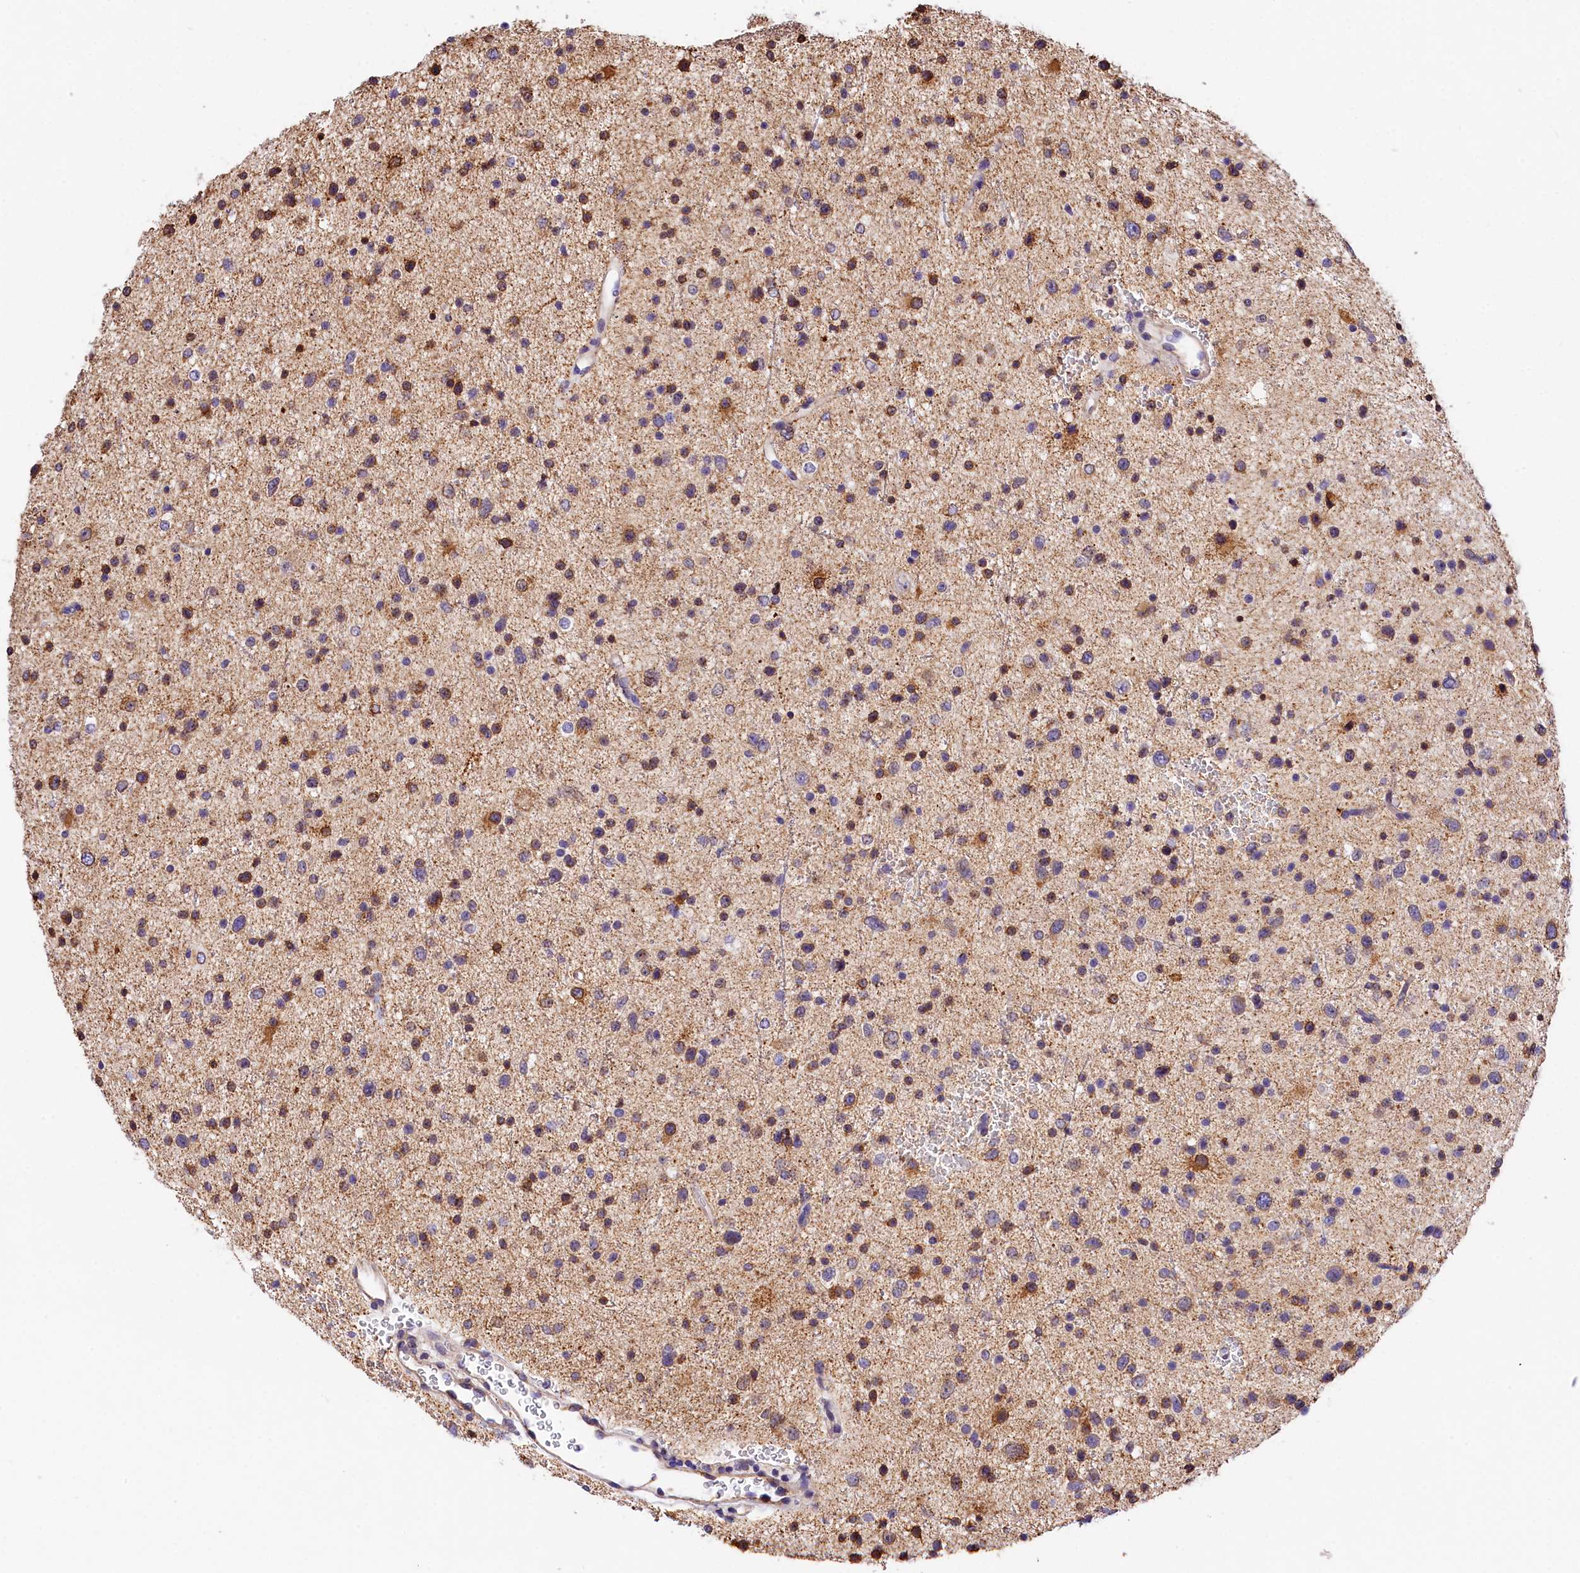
{"staining": {"intensity": "moderate", "quantity": "25%-75%", "location": "cytoplasmic/membranous"}, "tissue": "glioma", "cell_type": "Tumor cells", "image_type": "cancer", "snomed": [{"axis": "morphology", "description": "Glioma, malignant, Low grade"}, {"axis": "topography", "description": "Brain"}], "caption": "Human low-grade glioma (malignant) stained with a brown dye displays moderate cytoplasmic/membranous positive expression in approximately 25%-75% of tumor cells.", "gene": "ITGA1", "patient": {"sex": "female", "age": 37}}